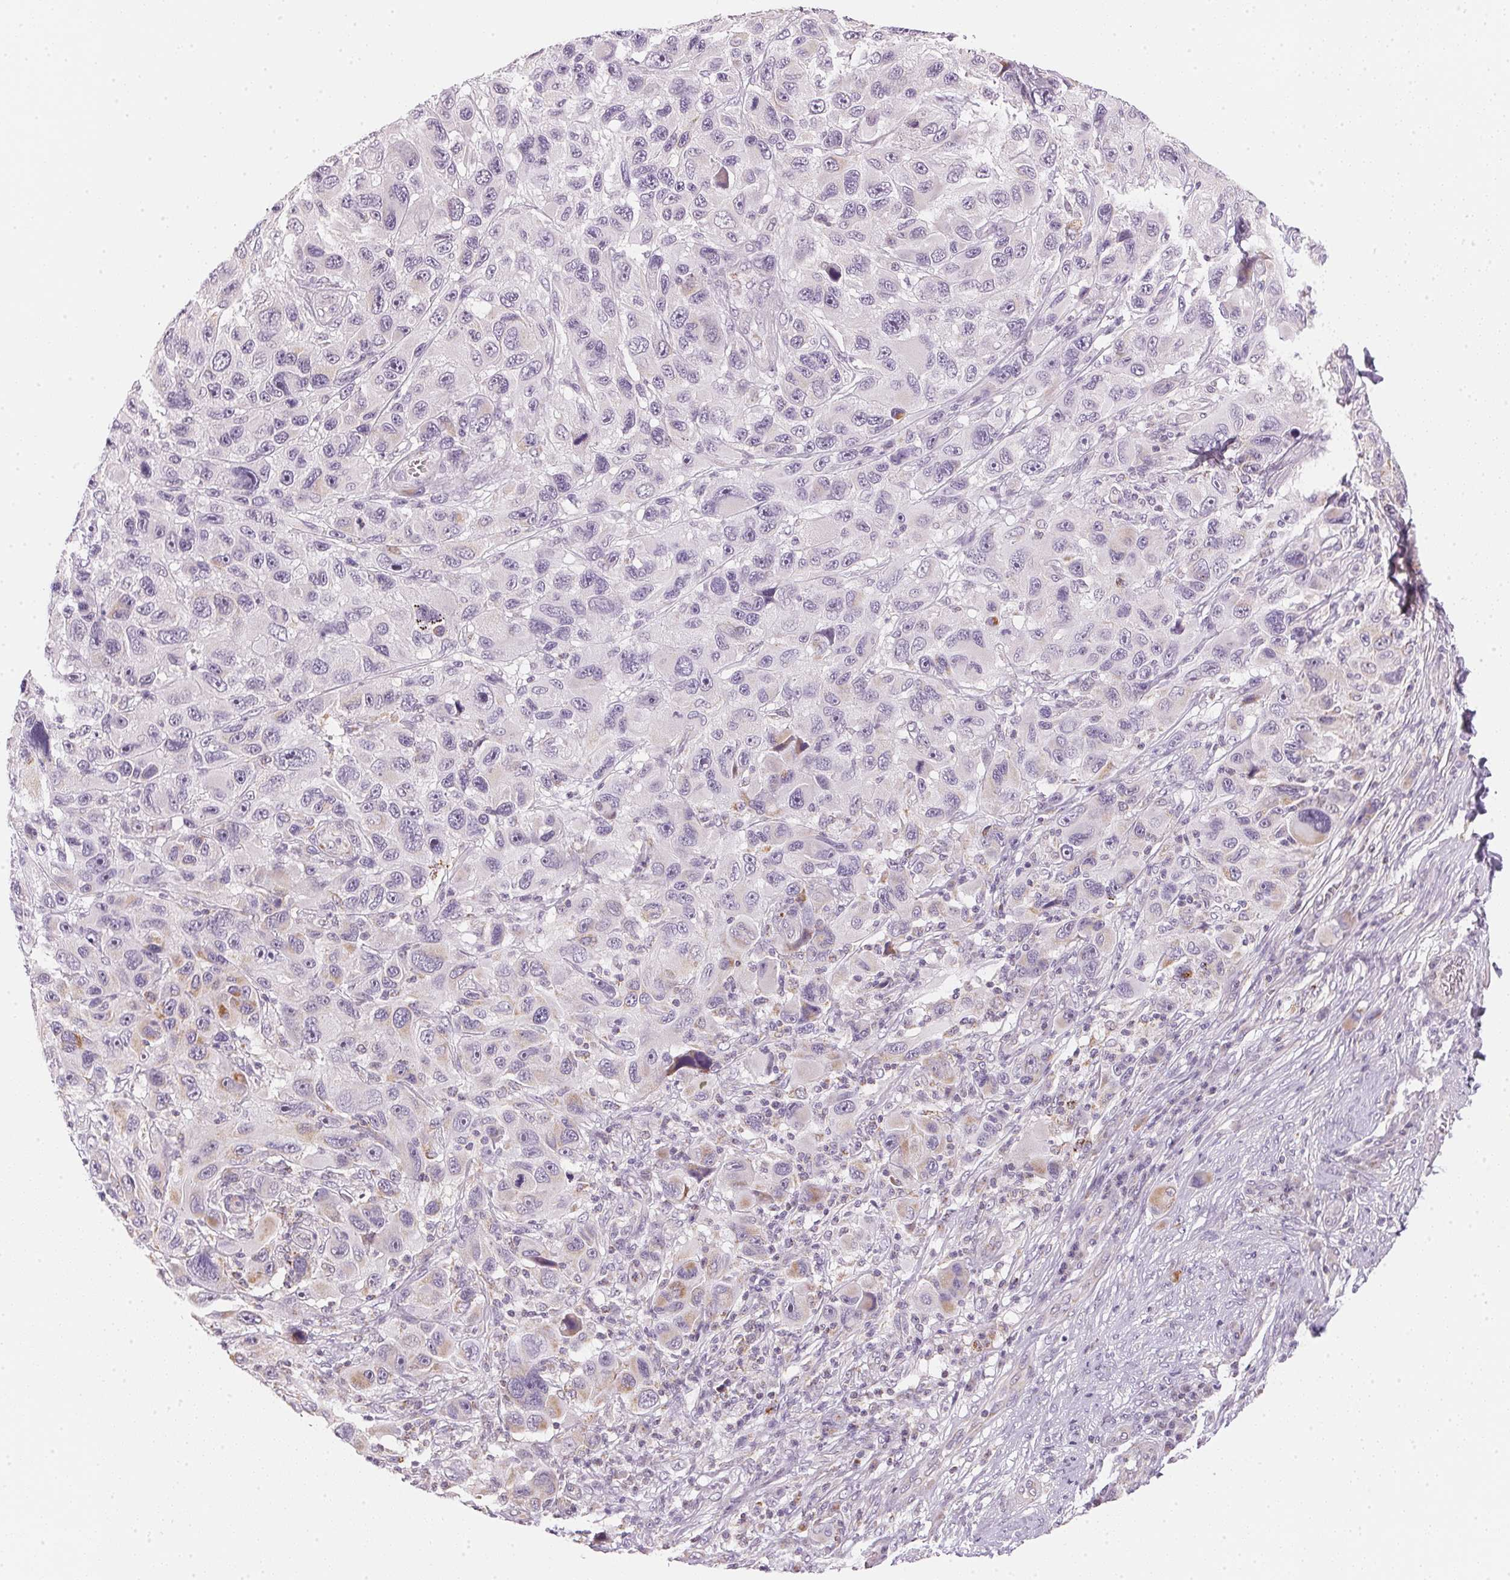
{"staining": {"intensity": "negative", "quantity": "none", "location": "none"}, "tissue": "melanoma", "cell_type": "Tumor cells", "image_type": "cancer", "snomed": [{"axis": "morphology", "description": "Malignant melanoma, NOS"}, {"axis": "topography", "description": "Skin"}], "caption": "Tumor cells show no significant staining in malignant melanoma.", "gene": "GIPC2", "patient": {"sex": "male", "age": 53}}